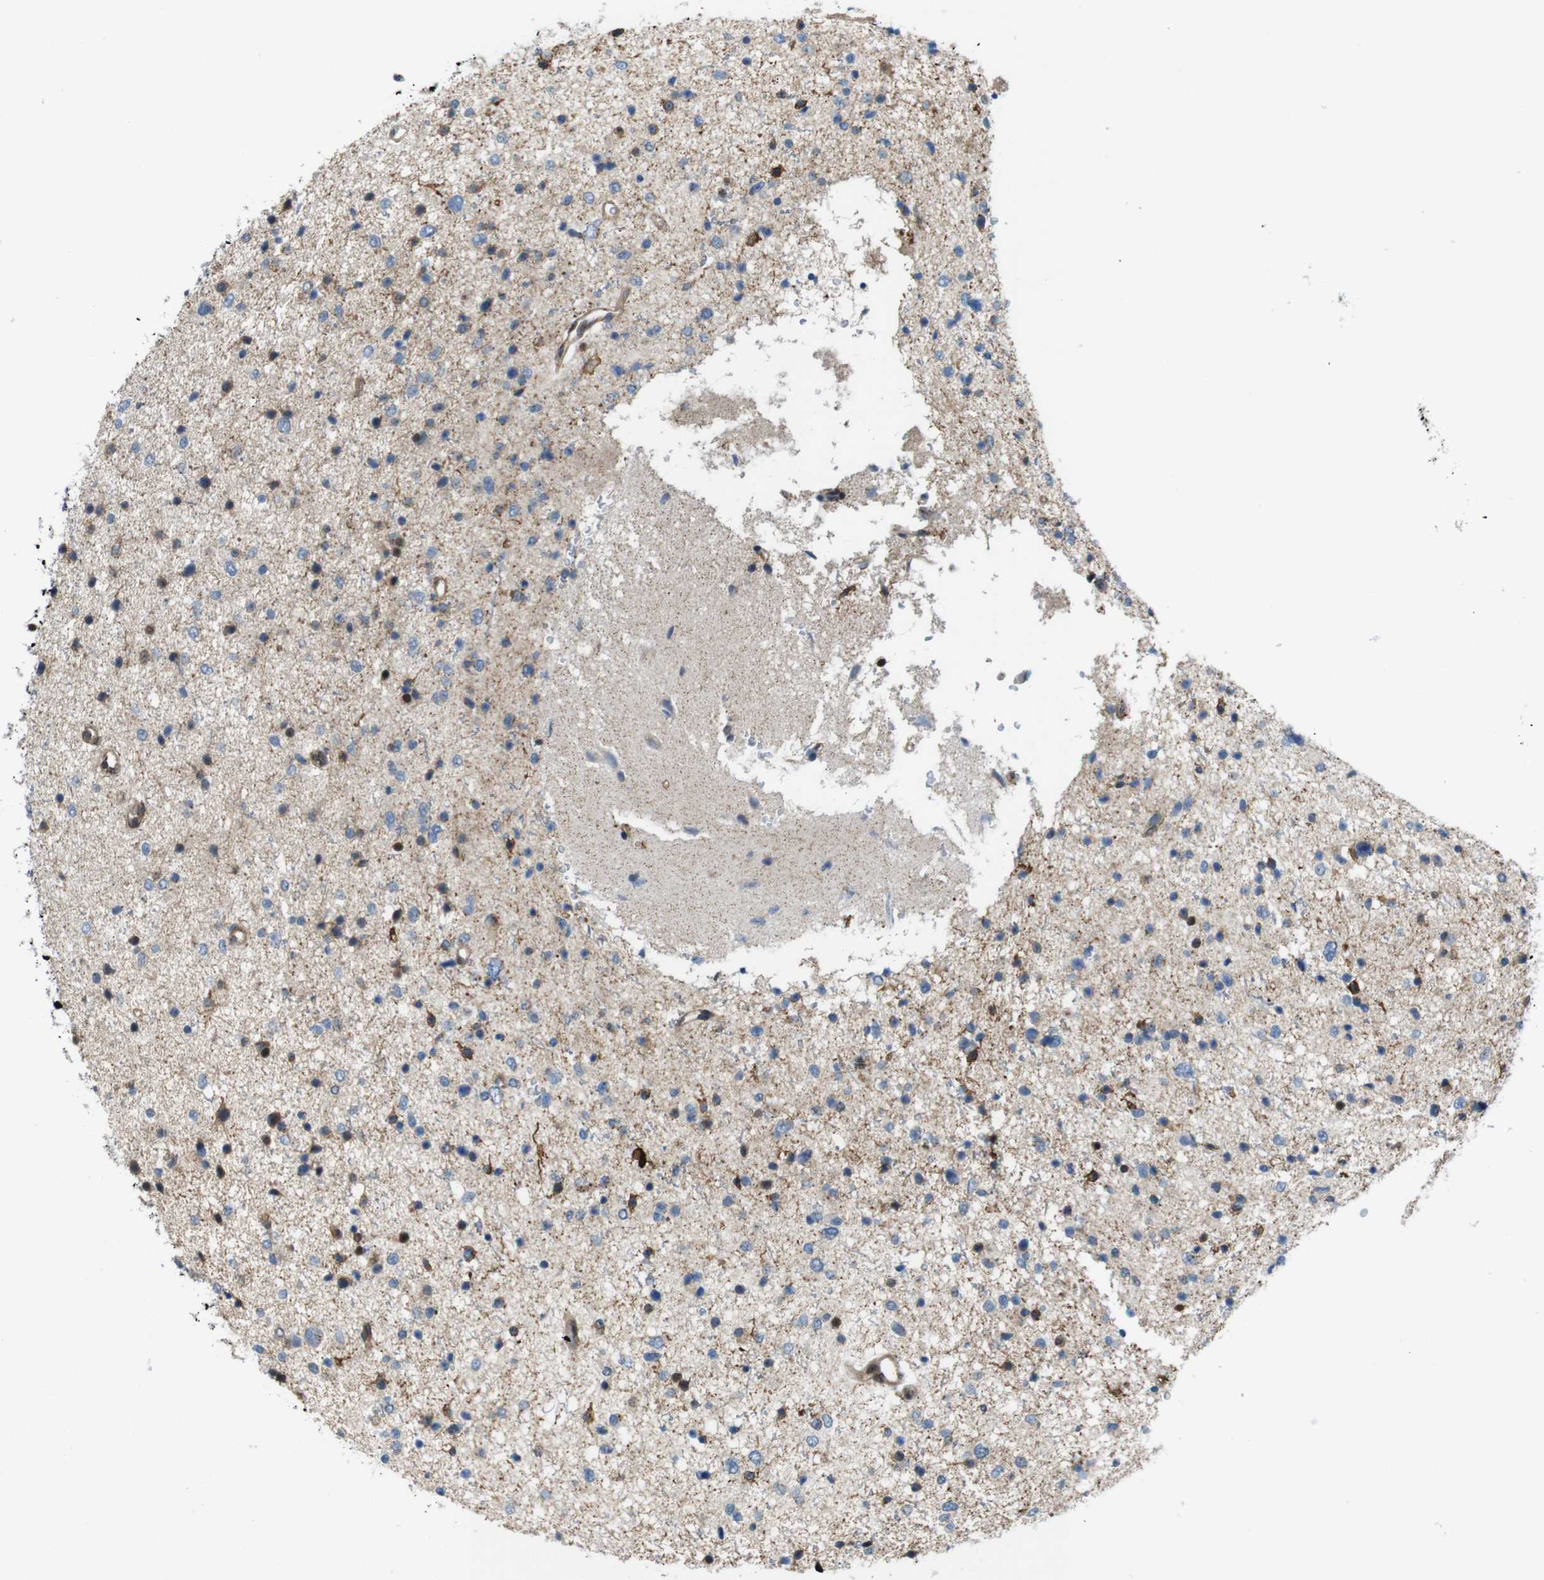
{"staining": {"intensity": "weak", "quantity": "<25%", "location": "cytoplasmic/membranous"}, "tissue": "glioma", "cell_type": "Tumor cells", "image_type": "cancer", "snomed": [{"axis": "morphology", "description": "Glioma, malignant, Low grade"}, {"axis": "topography", "description": "Brain"}], "caption": "This is an IHC photomicrograph of human malignant glioma (low-grade). There is no expression in tumor cells.", "gene": "SKI", "patient": {"sex": "female", "age": 37}}